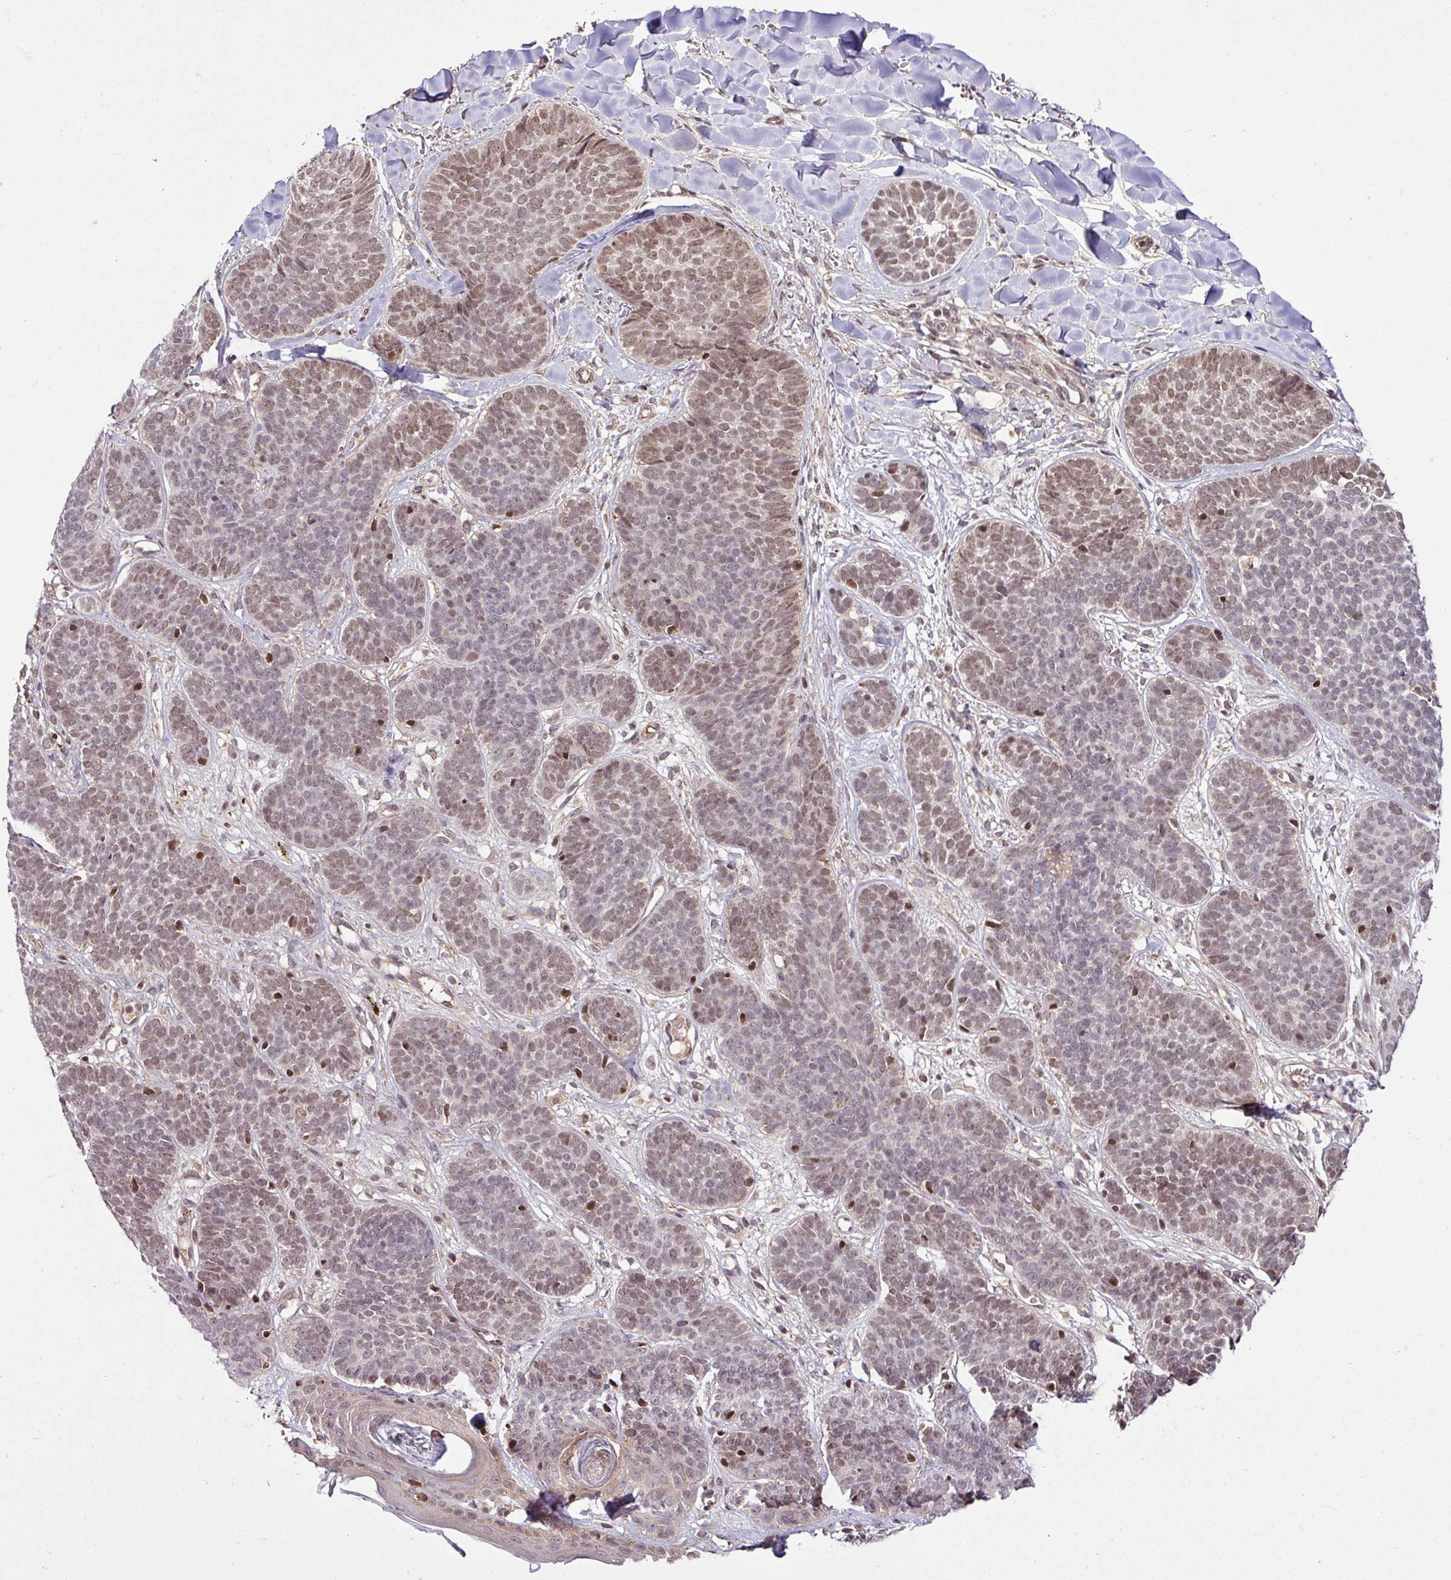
{"staining": {"intensity": "moderate", "quantity": "25%-75%", "location": "nuclear"}, "tissue": "skin cancer", "cell_type": "Tumor cells", "image_type": "cancer", "snomed": [{"axis": "morphology", "description": "Basal cell carcinoma"}, {"axis": "topography", "description": "Skin"}, {"axis": "topography", "description": "Skin of neck"}, {"axis": "topography", "description": "Skin of shoulder"}, {"axis": "topography", "description": "Skin of back"}], "caption": "Approximately 25%-75% of tumor cells in basal cell carcinoma (skin) demonstrate moderate nuclear protein staining as visualized by brown immunohistochemical staining.", "gene": "ITPKC", "patient": {"sex": "male", "age": 80}}